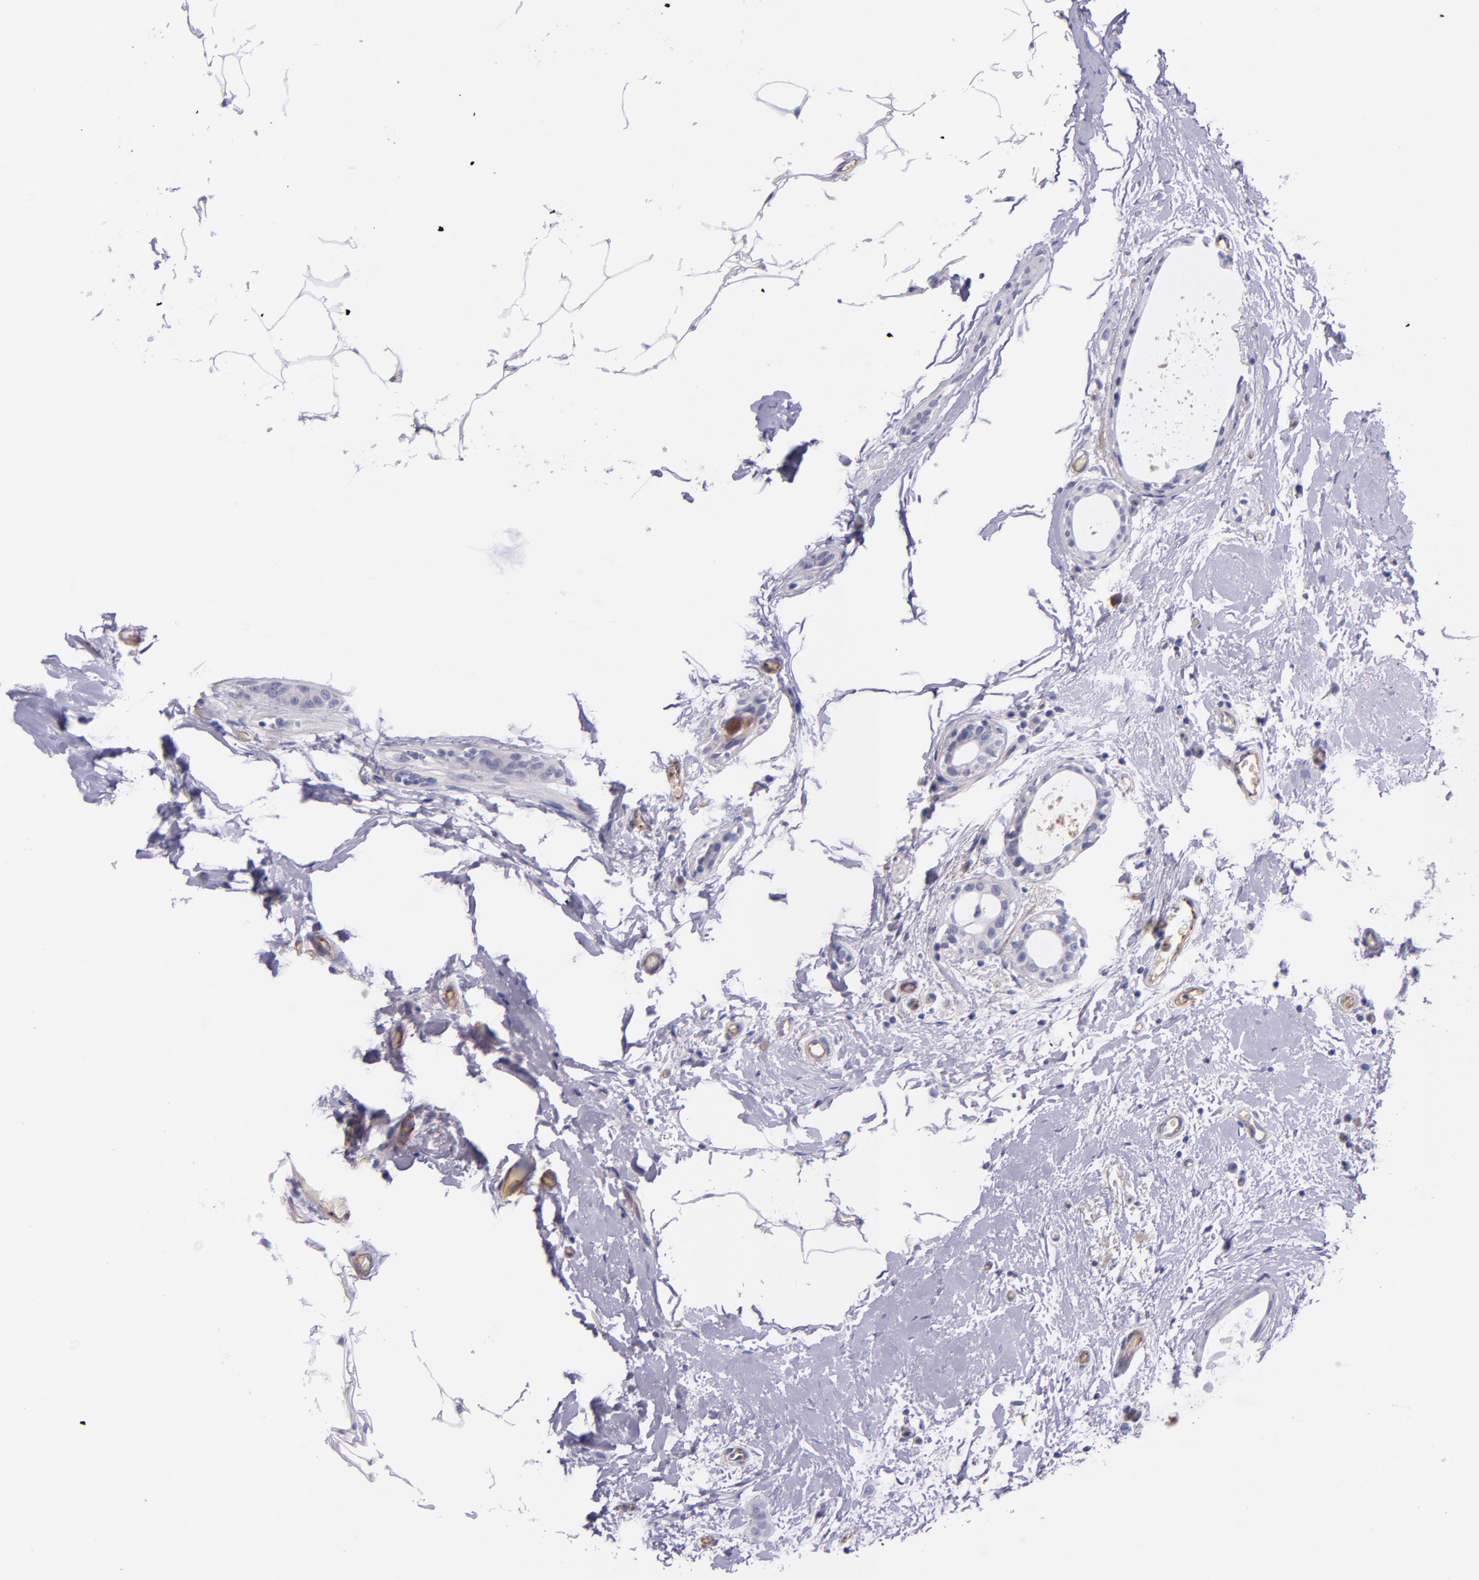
{"staining": {"intensity": "negative", "quantity": "none", "location": "none"}, "tissue": "breast cancer", "cell_type": "Tumor cells", "image_type": "cancer", "snomed": [{"axis": "morphology", "description": "Lobular carcinoma"}, {"axis": "topography", "description": "Breast"}], "caption": "Lobular carcinoma (breast) stained for a protein using IHC displays no positivity tumor cells.", "gene": "NOS3", "patient": {"sex": "female", "age": 55}}